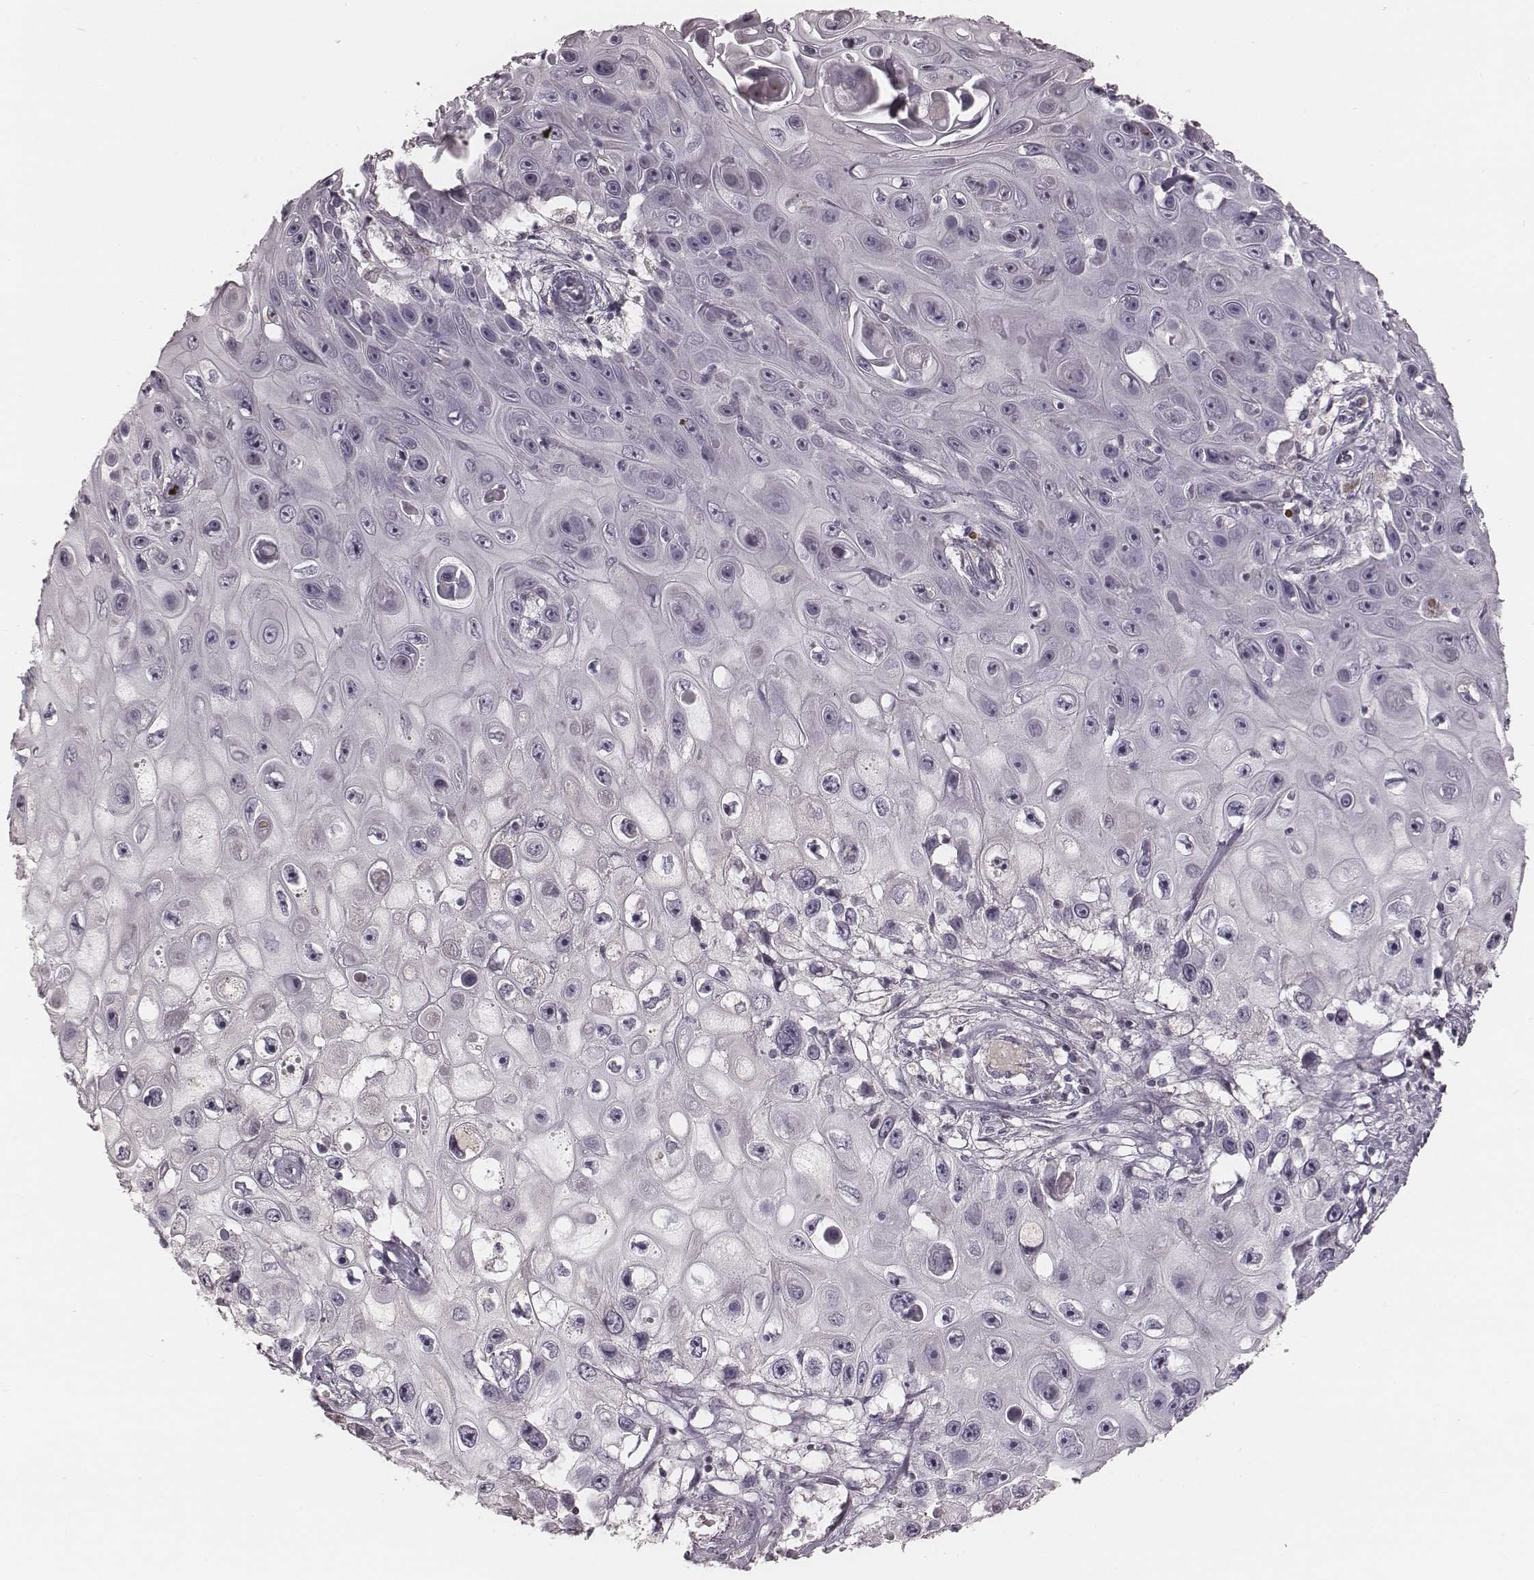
{"staining": {"intensity": "negative", "quantity": "none", "location": "none"}, "tissue": "skin cancer", "cell_type": "Tumor cells", "image_type": "cancer", "snomed": [{"axis": "morphology", "description": "Squamous cell carcinoma, NOS"}, {"axis": "topography", "description": "Skin"}], "caption": "Protein analysis of skin cancer demonstrates no significant expression in tumor cells.", "gene": "SMIM24", "patient": {"sex": "male", "age": 82}}